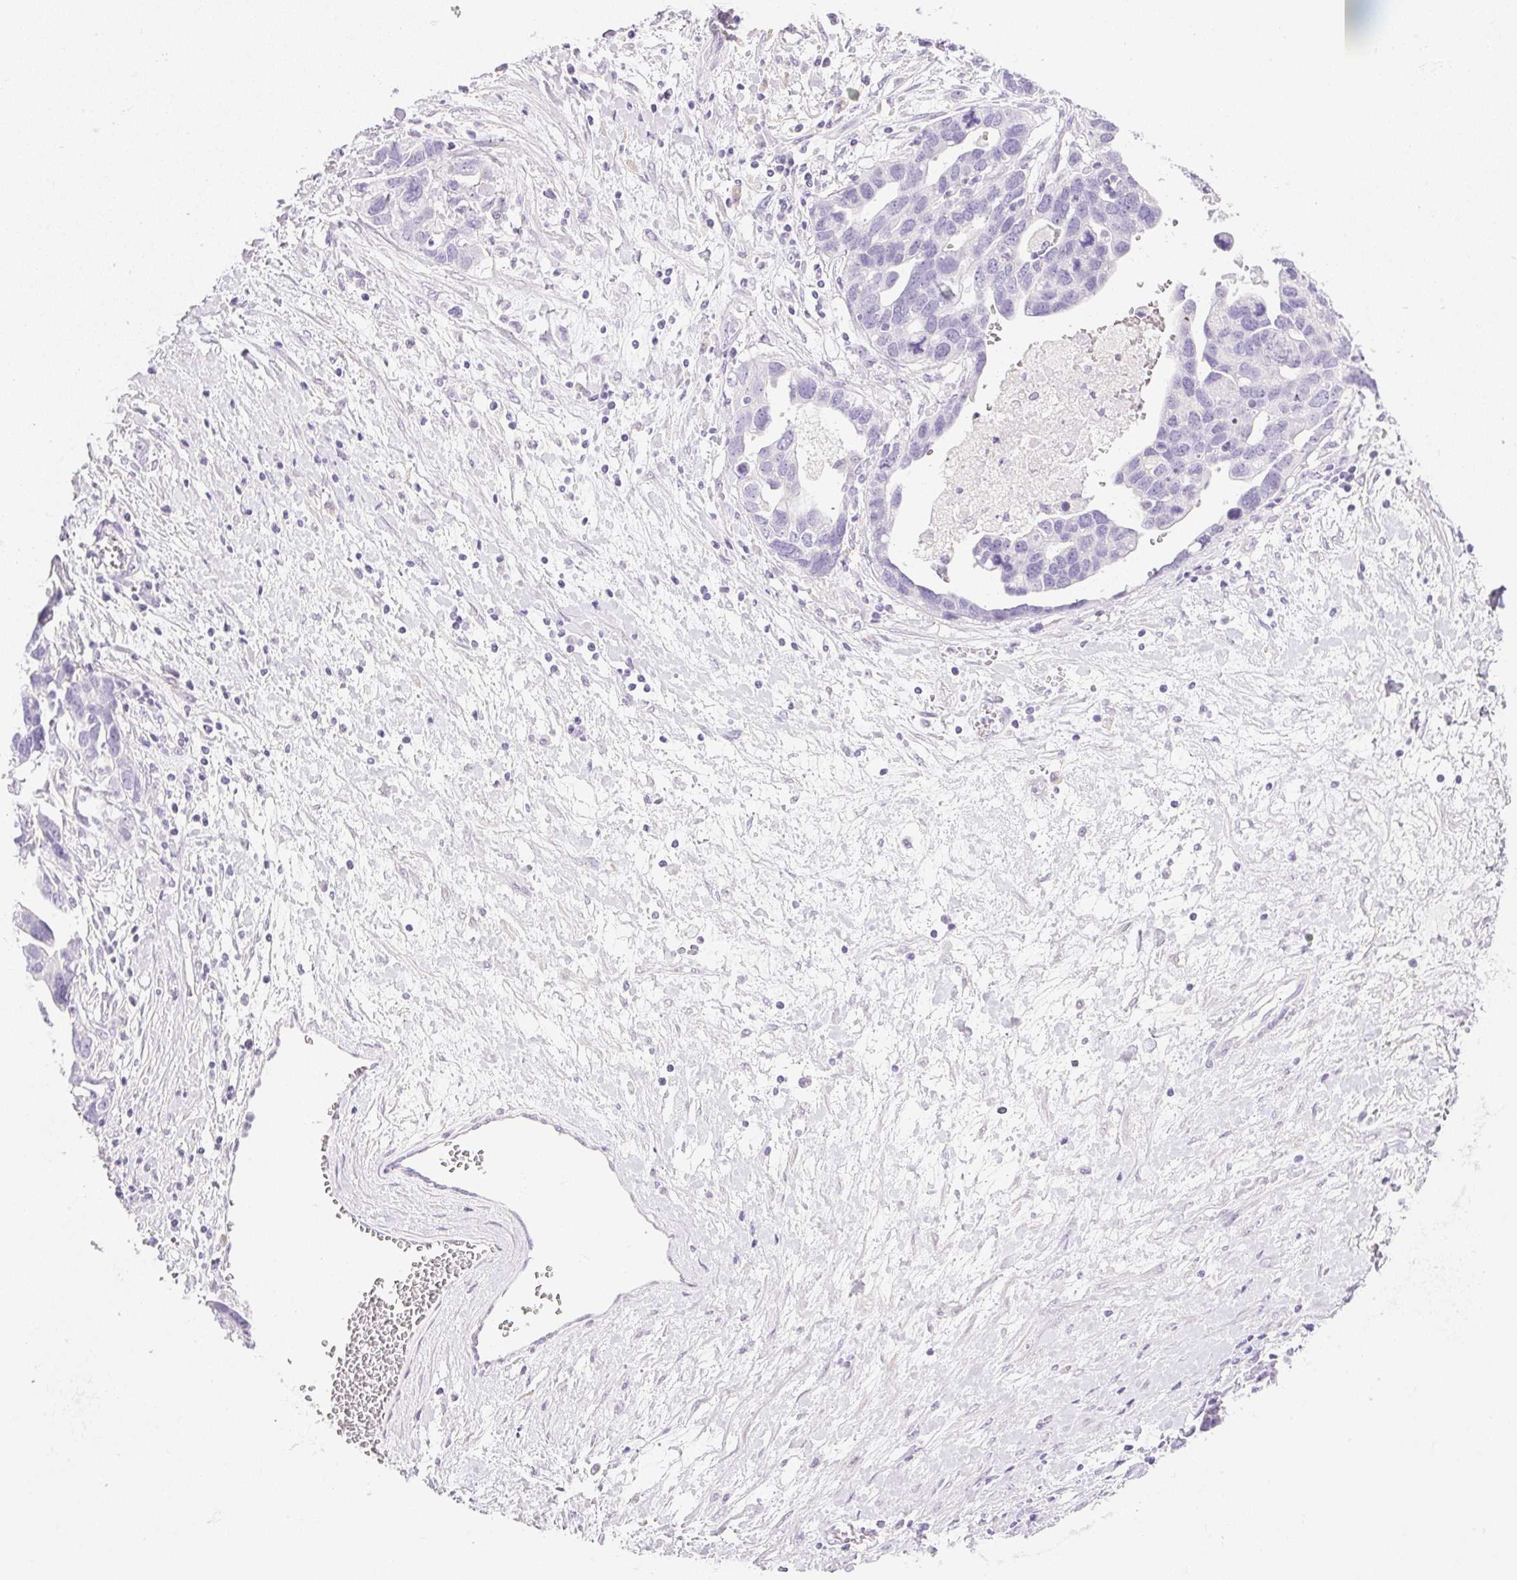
{"staining": {"intensity": "negative", "quantity": "none", "location": "none"}, "tissue": "ovarian cancer", "cell_type": "Tumor cells", "image_type": "cancer", "snomed": [{"axis": "morphology", "description": "Cystadenocarcinoma, serous, NOS"}, {"axis": "topography", "description": "Ovary"}], "caption": "This is a micrograph of immunohistochemistry (IHC) staining of ovarian cancer, which shows no staining in tumor cells. Nuclei are stained in blue.", "gene": "CTRL", "patient": {"sex": "female", "age": 54}}